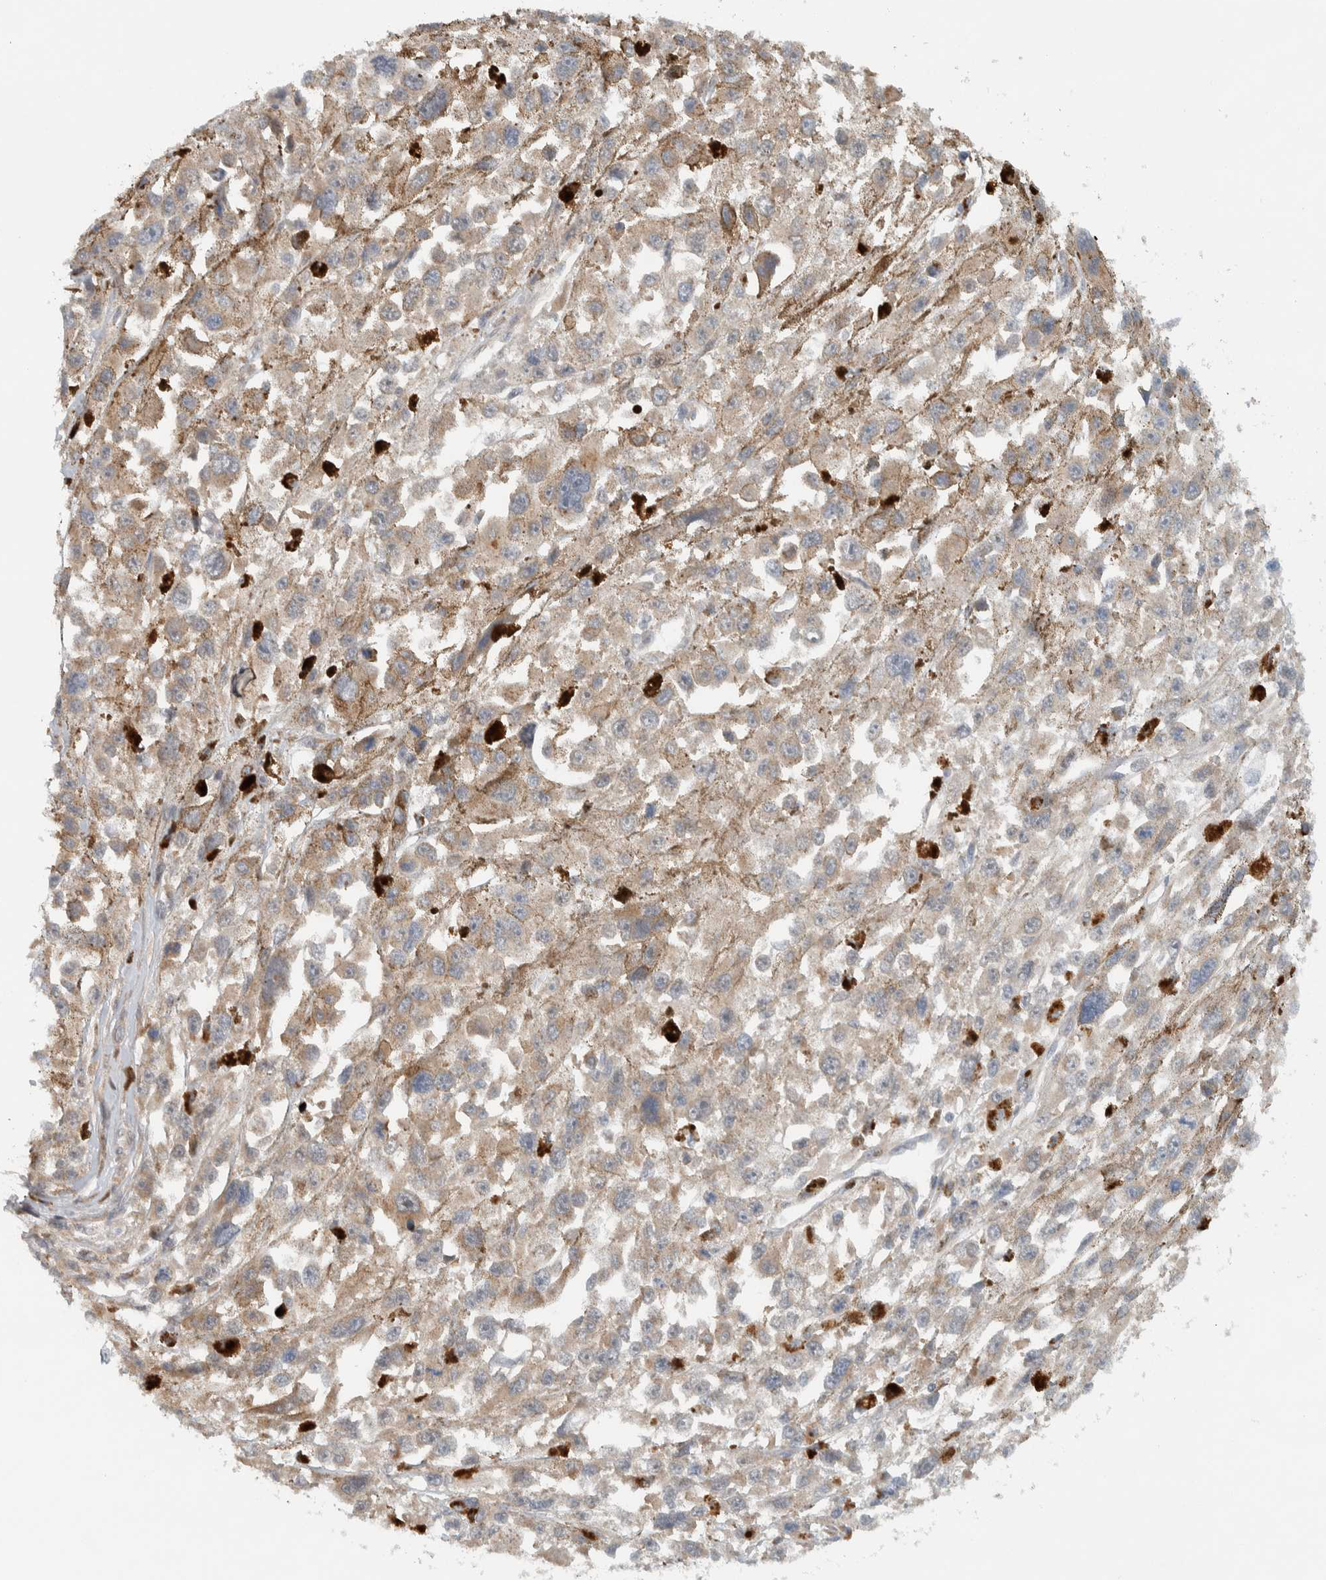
{"staining": {"intensity": "weak", "quantity": "25%-75%", "location": "cytoplasmic/membranous"}, "tissue": "melanoma", "cell_type": "Tumor cells", "image_type": "cancer", "snomed": [{"axis": "morphology", "description": "Malignant melanoma, Metastatic site"}, {"axis": "topography", "description": "Lymph node"}], "caption": "Human malignant melanoma (metastatic site) stained with a brown dye reveals weak cytoplasmic/membranous positive positivity in about 25%-75% of tumor cells.", "gene": "KLHL6", "patient": {"sex": "male", "age": 59}}